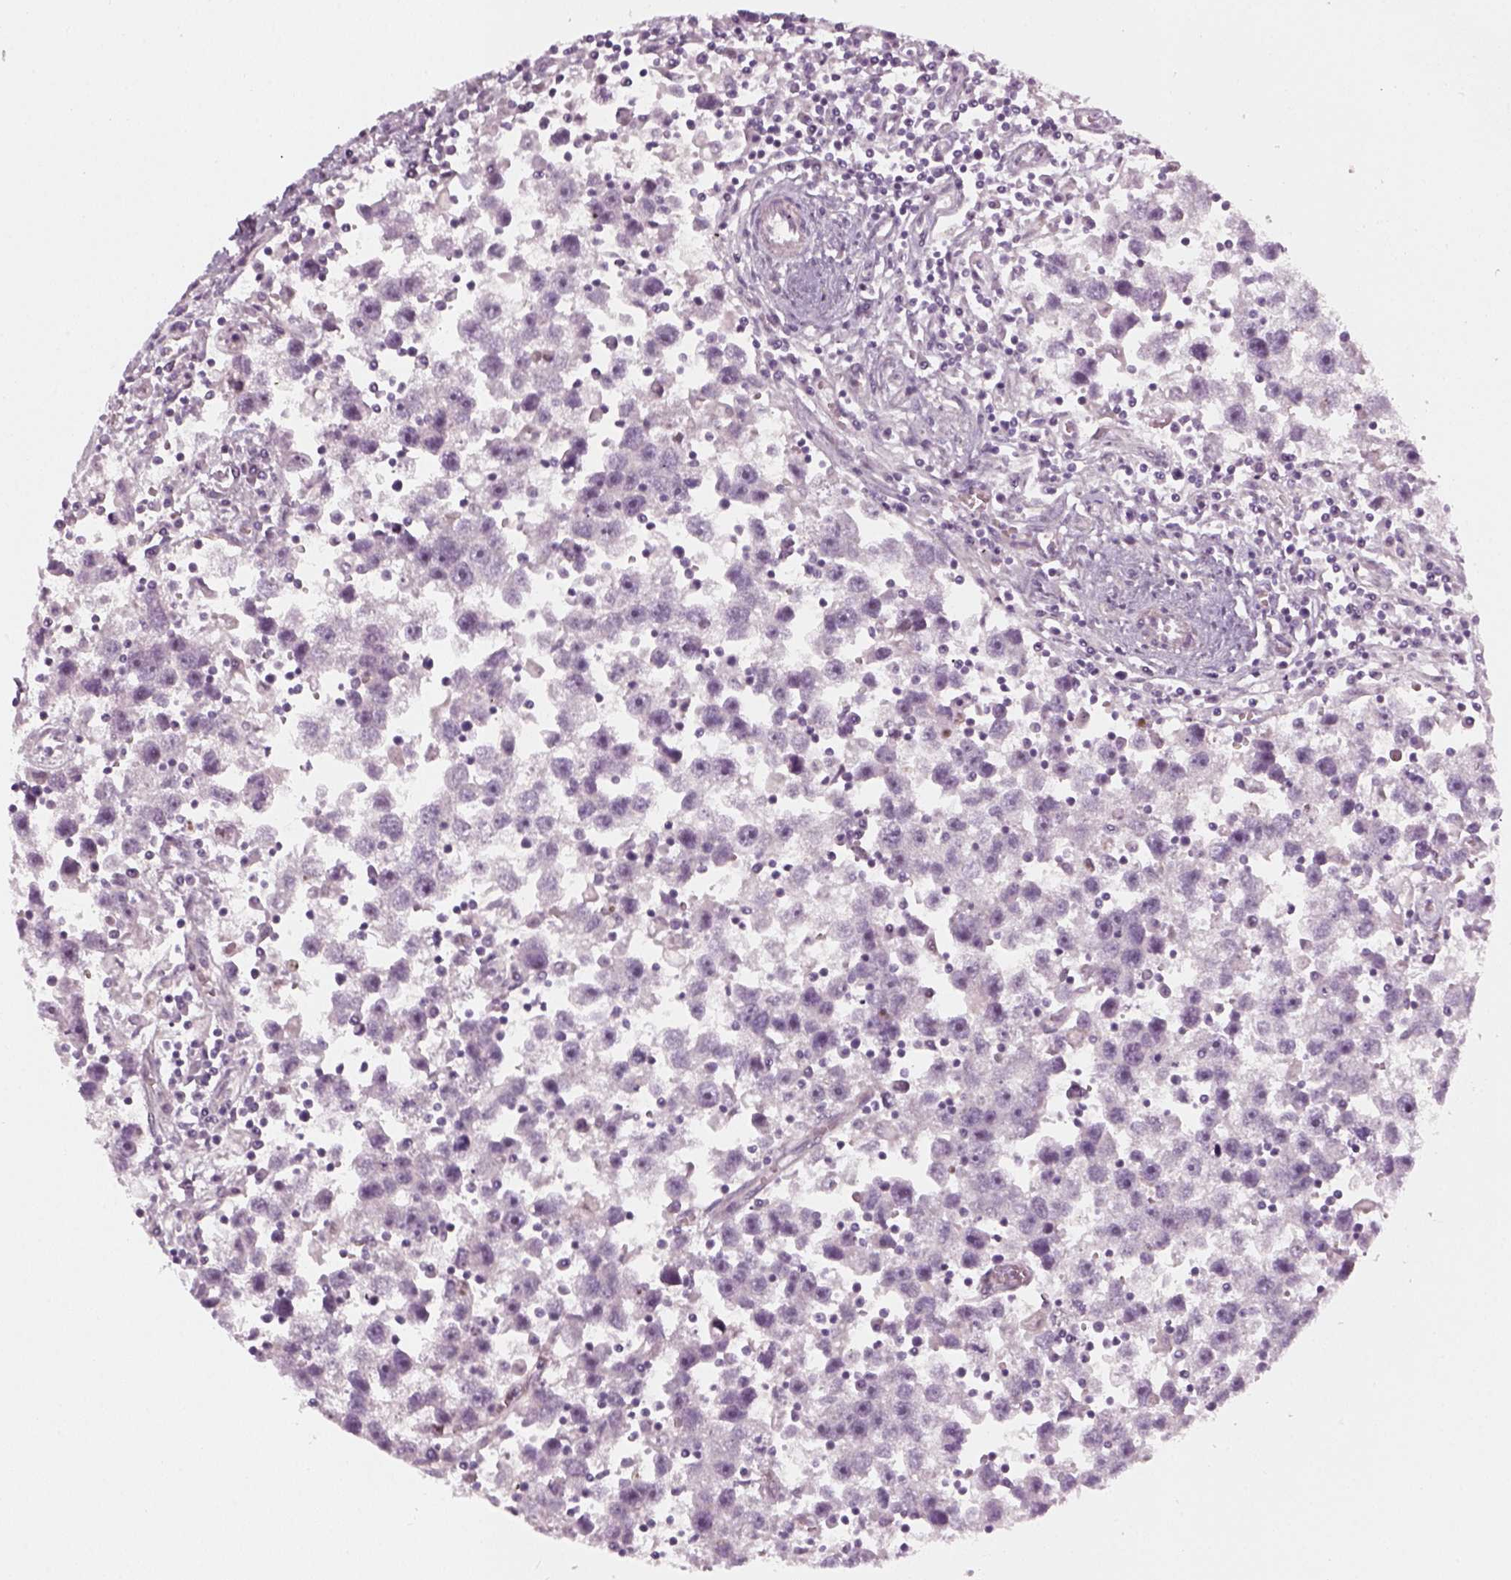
{"staining": {"intensity": "negative", "quantity": "none", "location": "none"}, "tissue": "testis cancer", "cell_type": "Tumor cells", "image_type": "cancer", "snomed": [{"axis": "morphology", "description": "Seminoma, NOS"}, {"axis": "topography", "description": "Testis"}], "caption": "Testis cancer stained for a protein using IHC shows no expression tumor cells.", "gene": "DNASE1L1", "patient": {"sex": "male", "age": 30}}